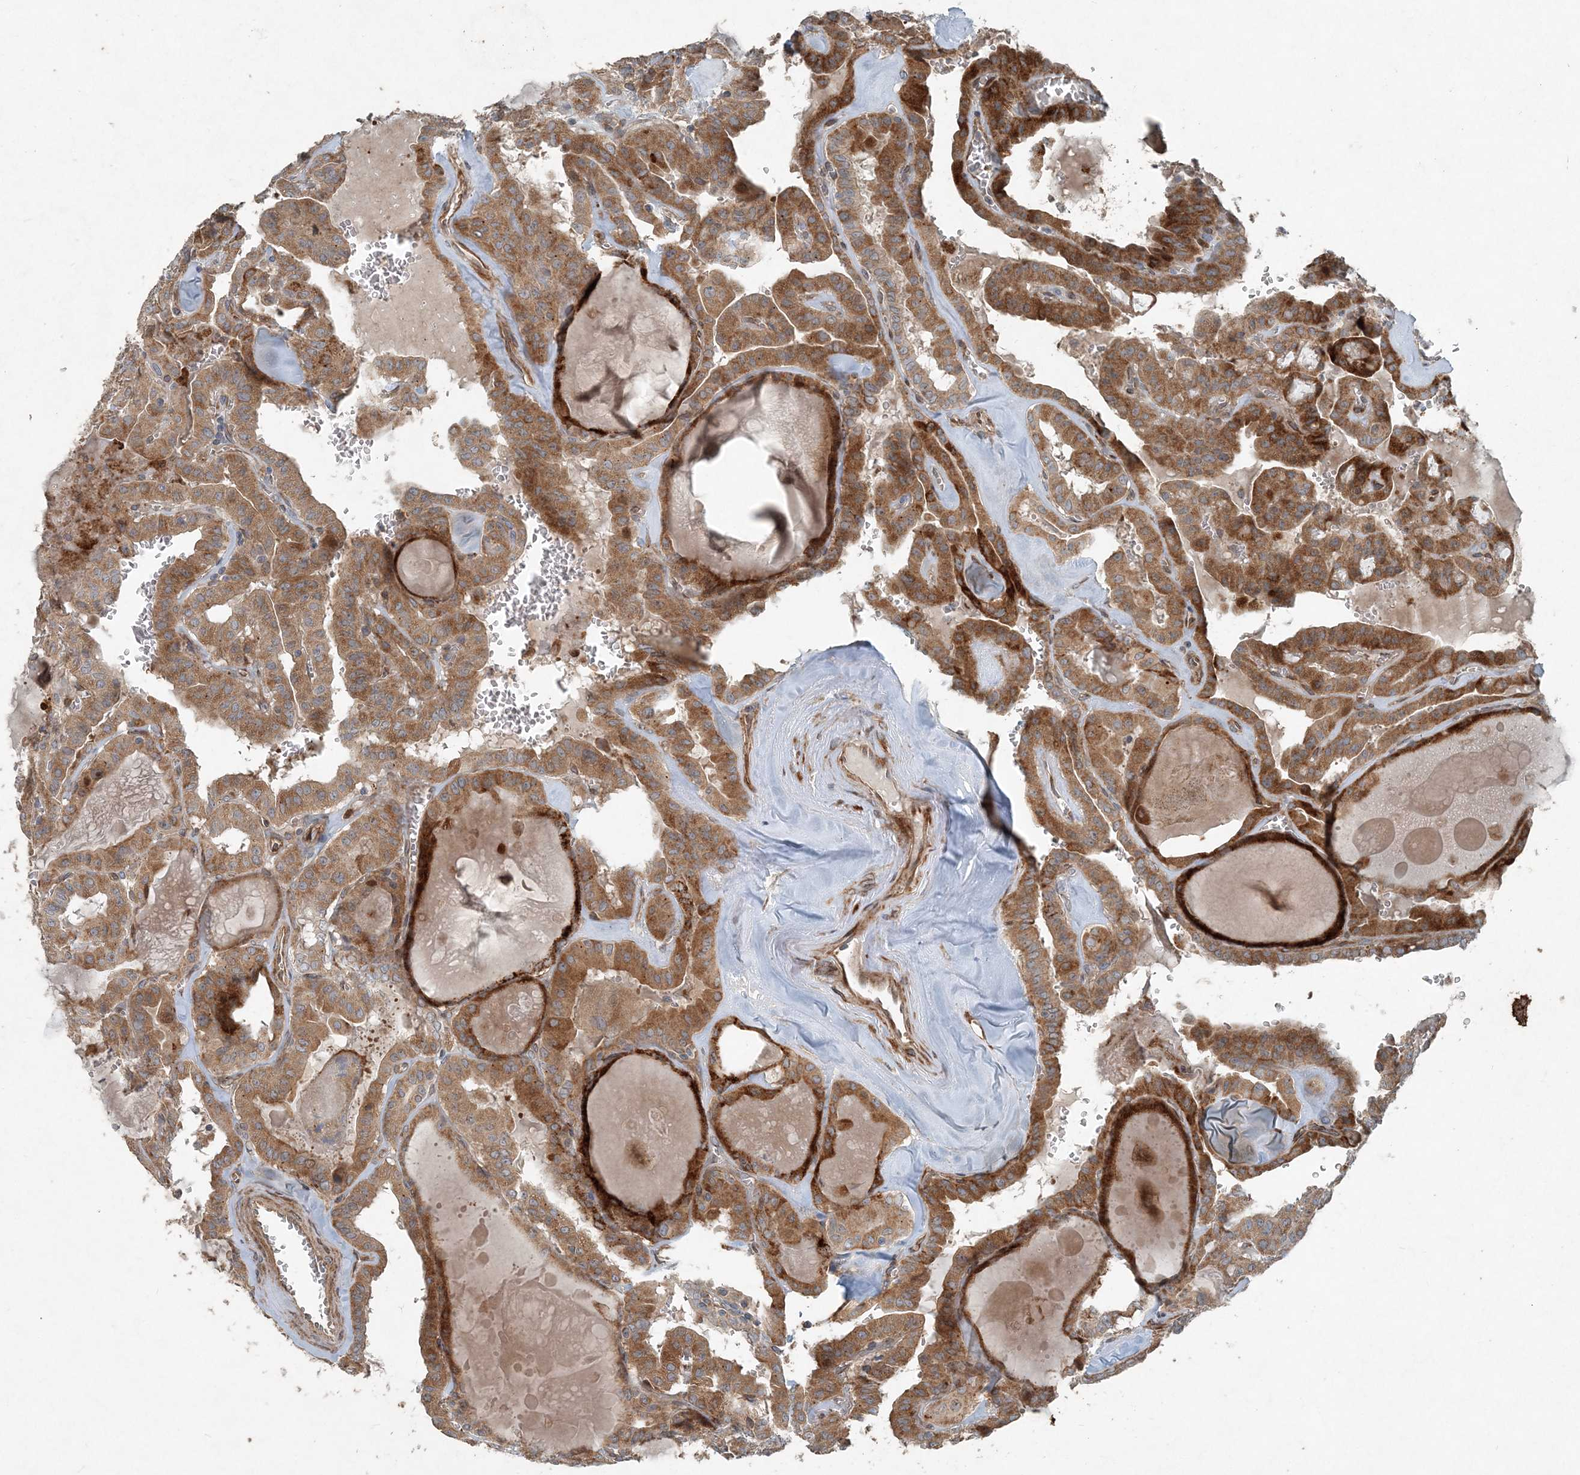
{"staining": {"intensity": "moderate", "quantity": ">75%", "location": "cytoplasmic/membranous"}, "tissue": "thyroid cancer", "cell_type": "Tumor cells", "image_type": "cancer", "snomed": [{"axis": "morphology", "description": "Papillary adenocarcinoma, NOS"}, {"axis": "topography", "description": "Thyroid gland"}], "caption": "Immunohistochemistry photomicrograph of human papillary adenocarcinoma (thyroid) stained for a protein (brown), which shows medium levels of moderate cytoplasmic/membranous positivity in approximately >75% of tumor cells.", "gene": "INTU", "patient": {"sex": "male", "age": 52}}